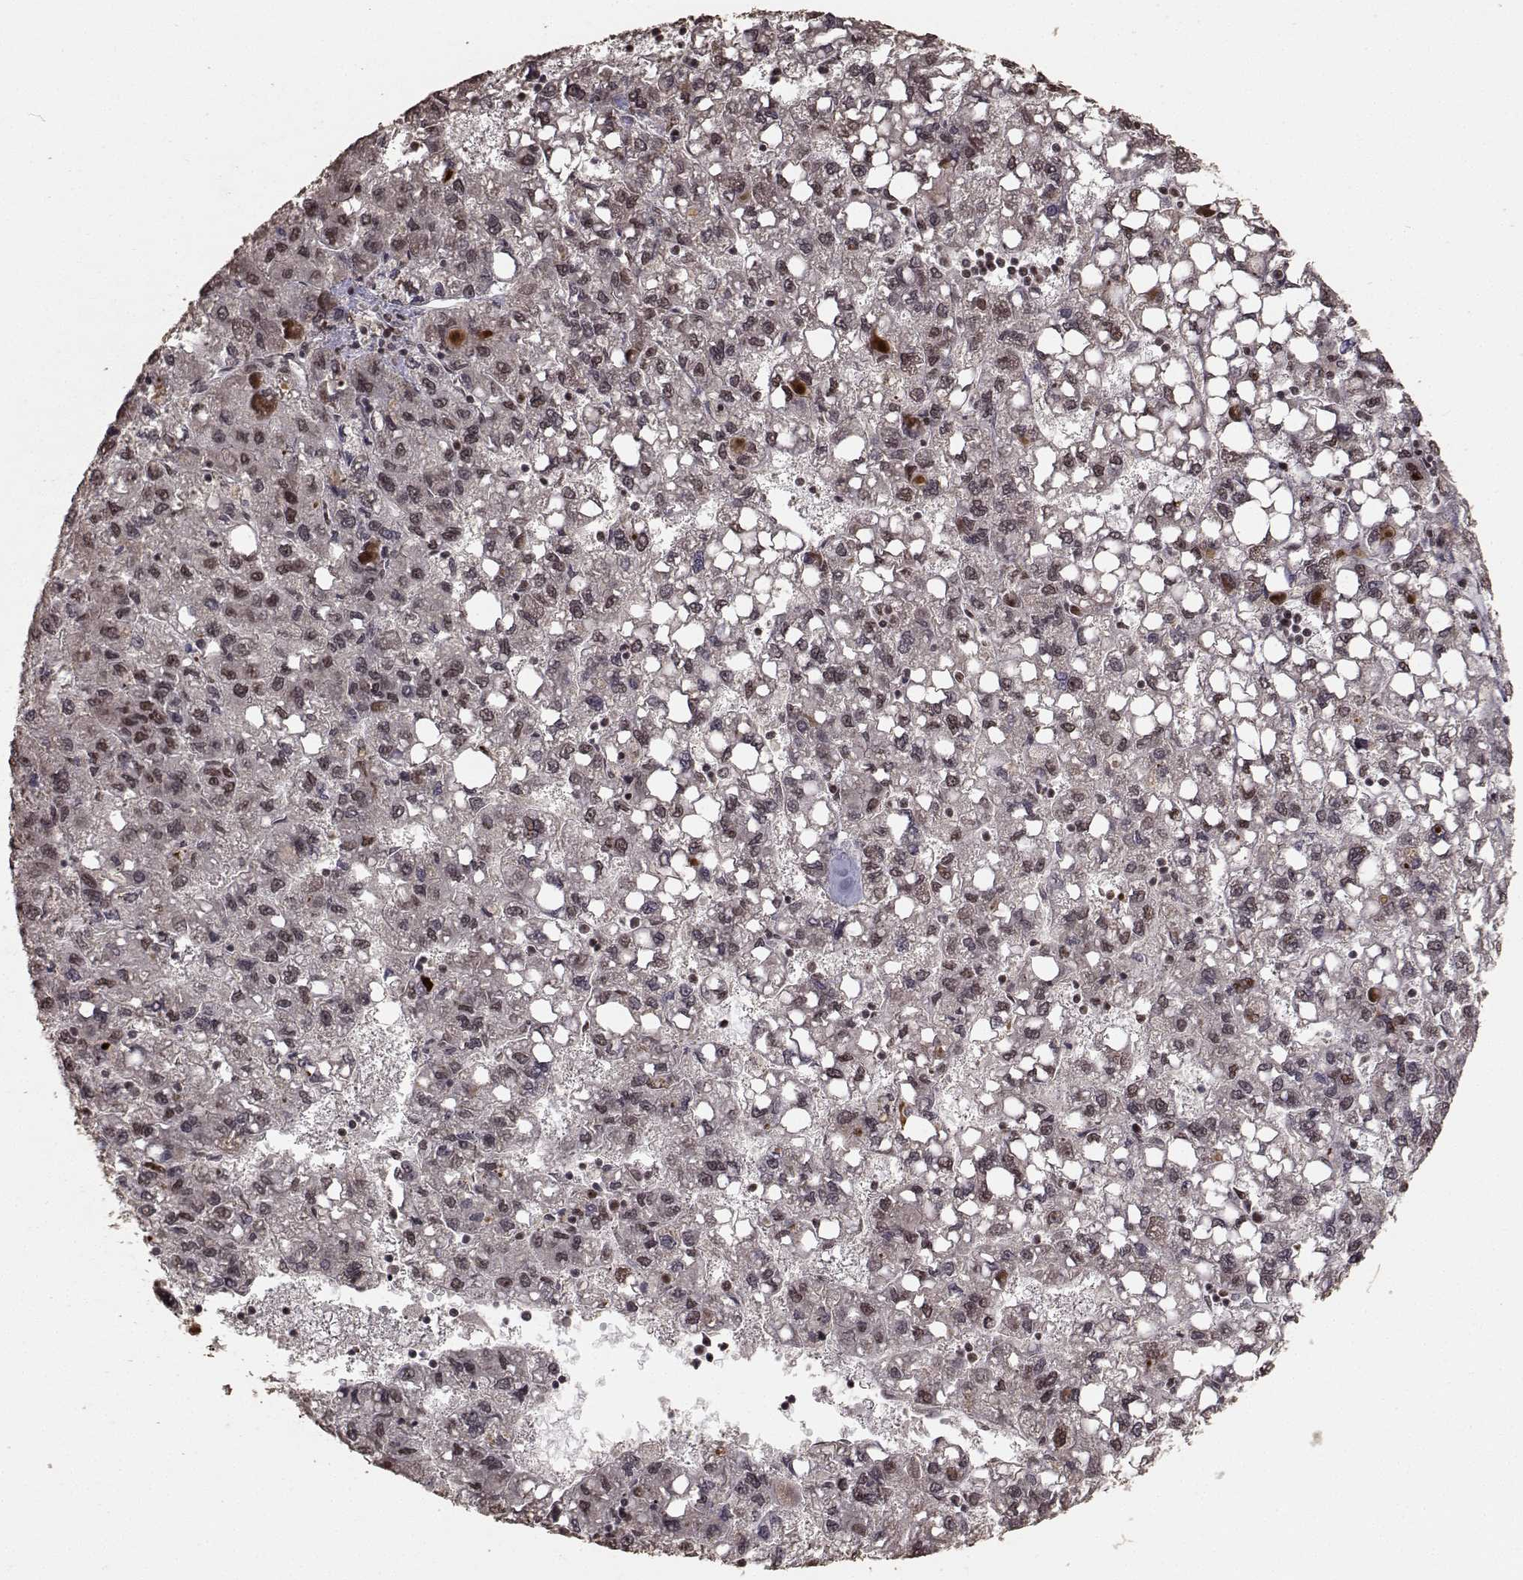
{"staining": {"intensity": "strong", "quantity": "<25%", "location": "nuclear"}, "tissue": "liver cancer", "cell_type": "Tumor cells", "image_type": "cancer", "snomed": [{"axis": "morphology", "description": "Carcinoma, Hepatocellular, NOS"}, {"axis": "topography", "description": "Liver"}], "caption": "A histopathology image of liver cancer (hepatocellular carcinoma) stained for a protein demonstrates strong nuclear brown staining in tumor cells.", "gene": "SF1", "patient": {"sex": "female", "age": 82}}